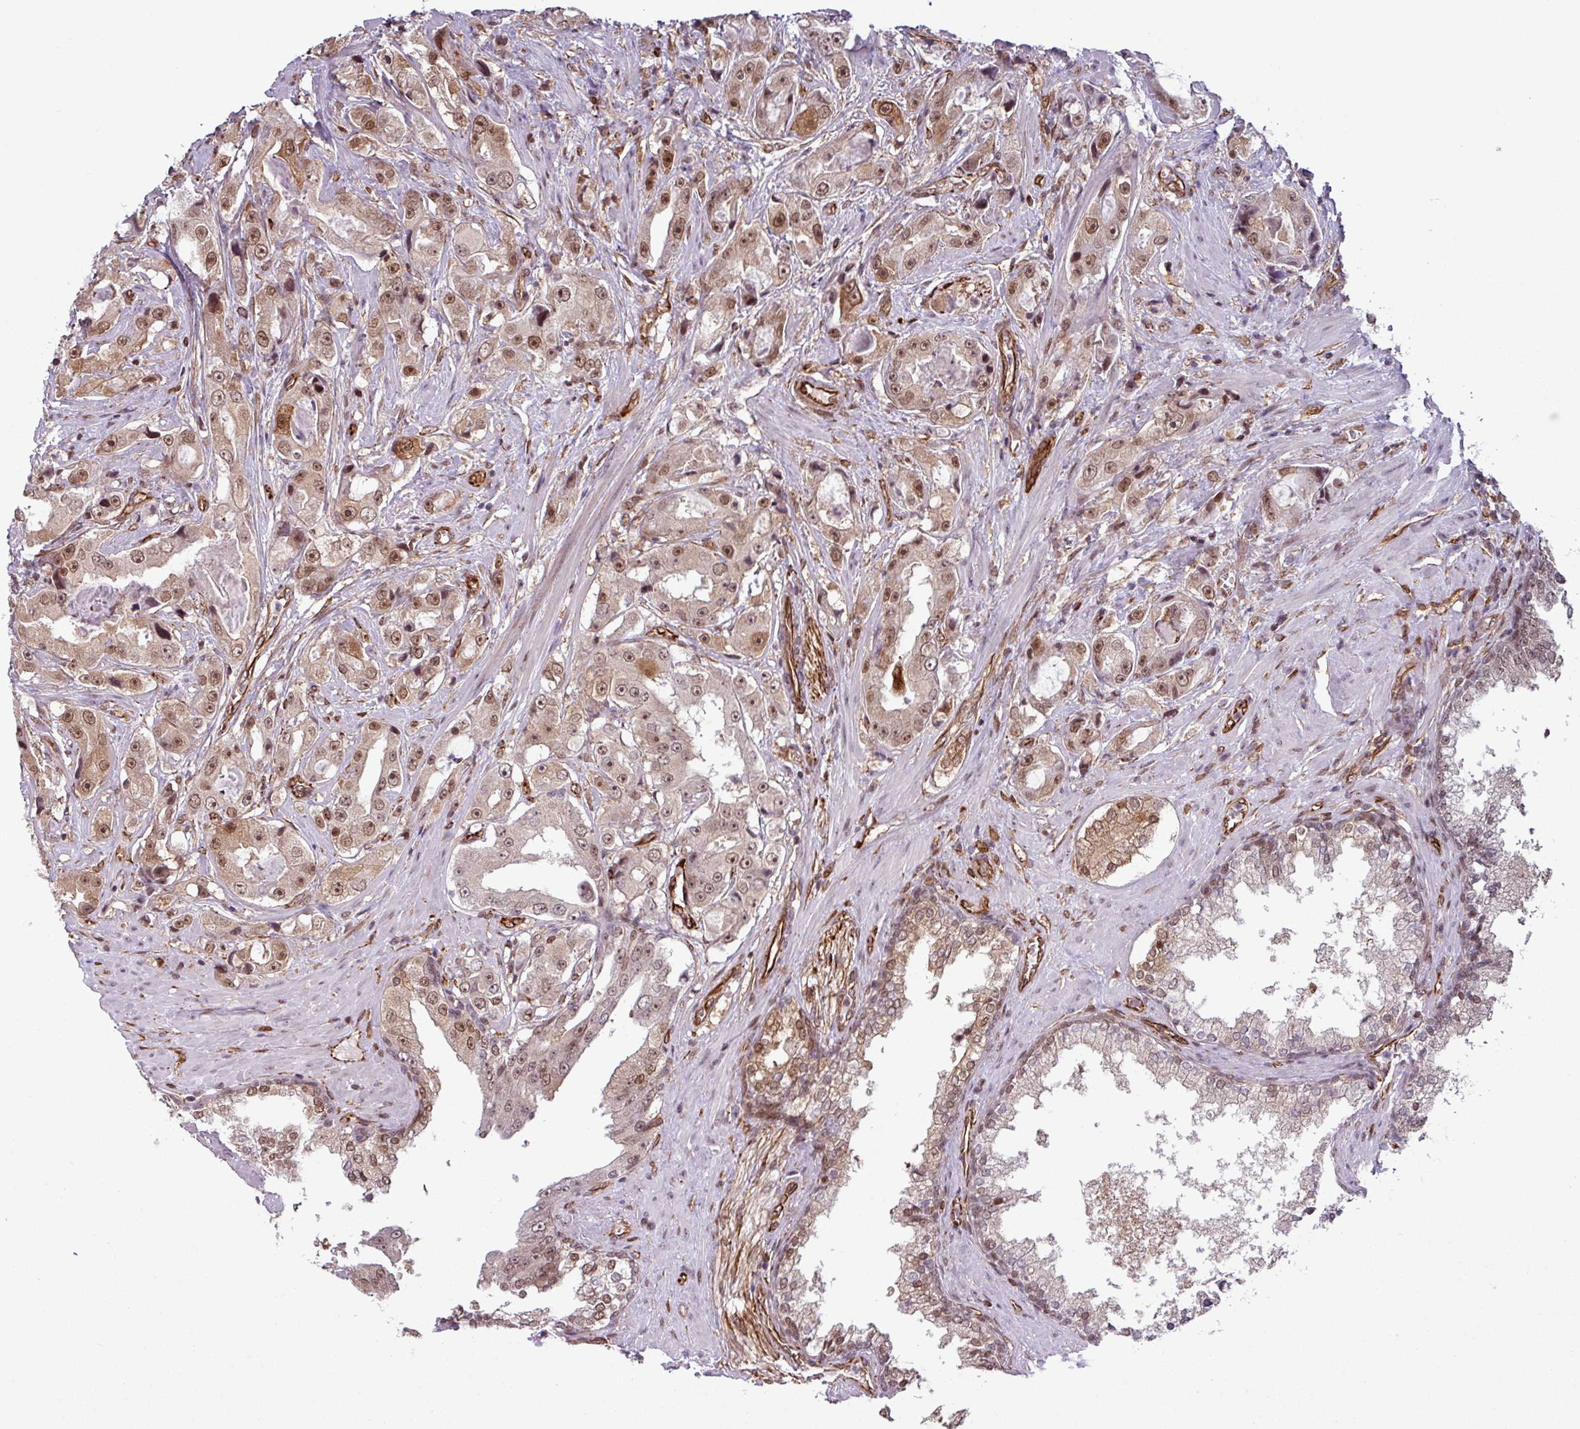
{"staining": {"intensity": "moderate", "quantity": ">75%", "location": "nuclear"}, "tissue": "prostate cancer", "cell_type": "Tumor cells", "image_type": "cancer", "snomed": [{"axis": "morphology", "description": "Adenocarcinoma, High grade"}, {"axis": "topography", "description": "Prostate"}], "caption": "A histopathology image showing moderate nuclear expression in about >75% of tumor cells in prostate cancer, as visualized by brown immunohistochemical staining.", "gene": "CHD3", "patient": {"sex": "male", "age": 73}}